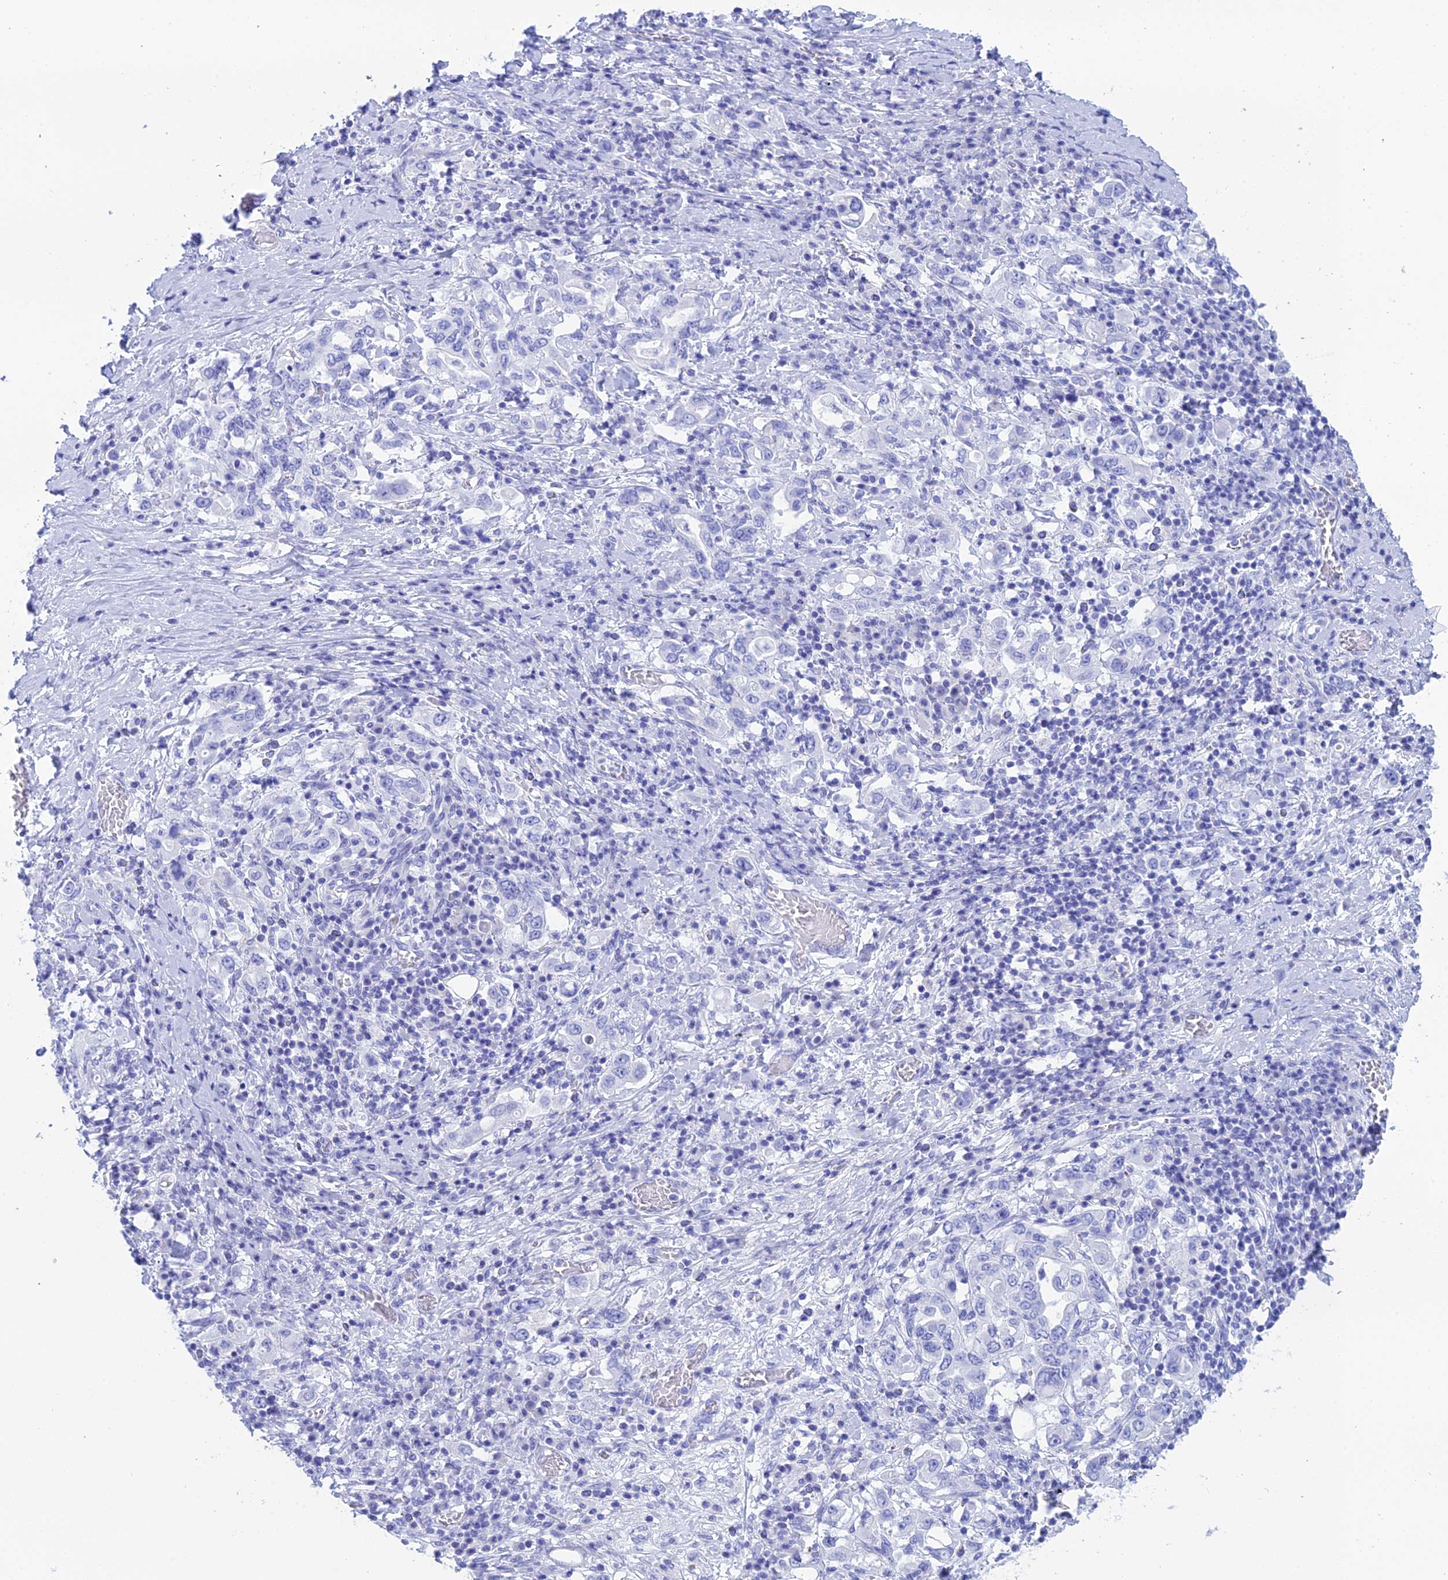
{"staining": {"intensity": "negative", "quantity": "none", "location": "none"}, "tissue": "stomach cancer", "cell_type": "Tumor cells", "image_type": "cancer", "snomed": [{"axis": "morphology", "description": "Adenocarcinoma, NOS"}, {"axis": "topography", "description": "Stomach, upper"}, {"axis": "topography", "description": "Stomach"}], "caption": "Human stomach cancer (adenocarcinoma) stained for a protein using IHC shows no expression in tumor cells.", "gene": "ERICH4", "patient": {"sex": "male", "age": 62}}